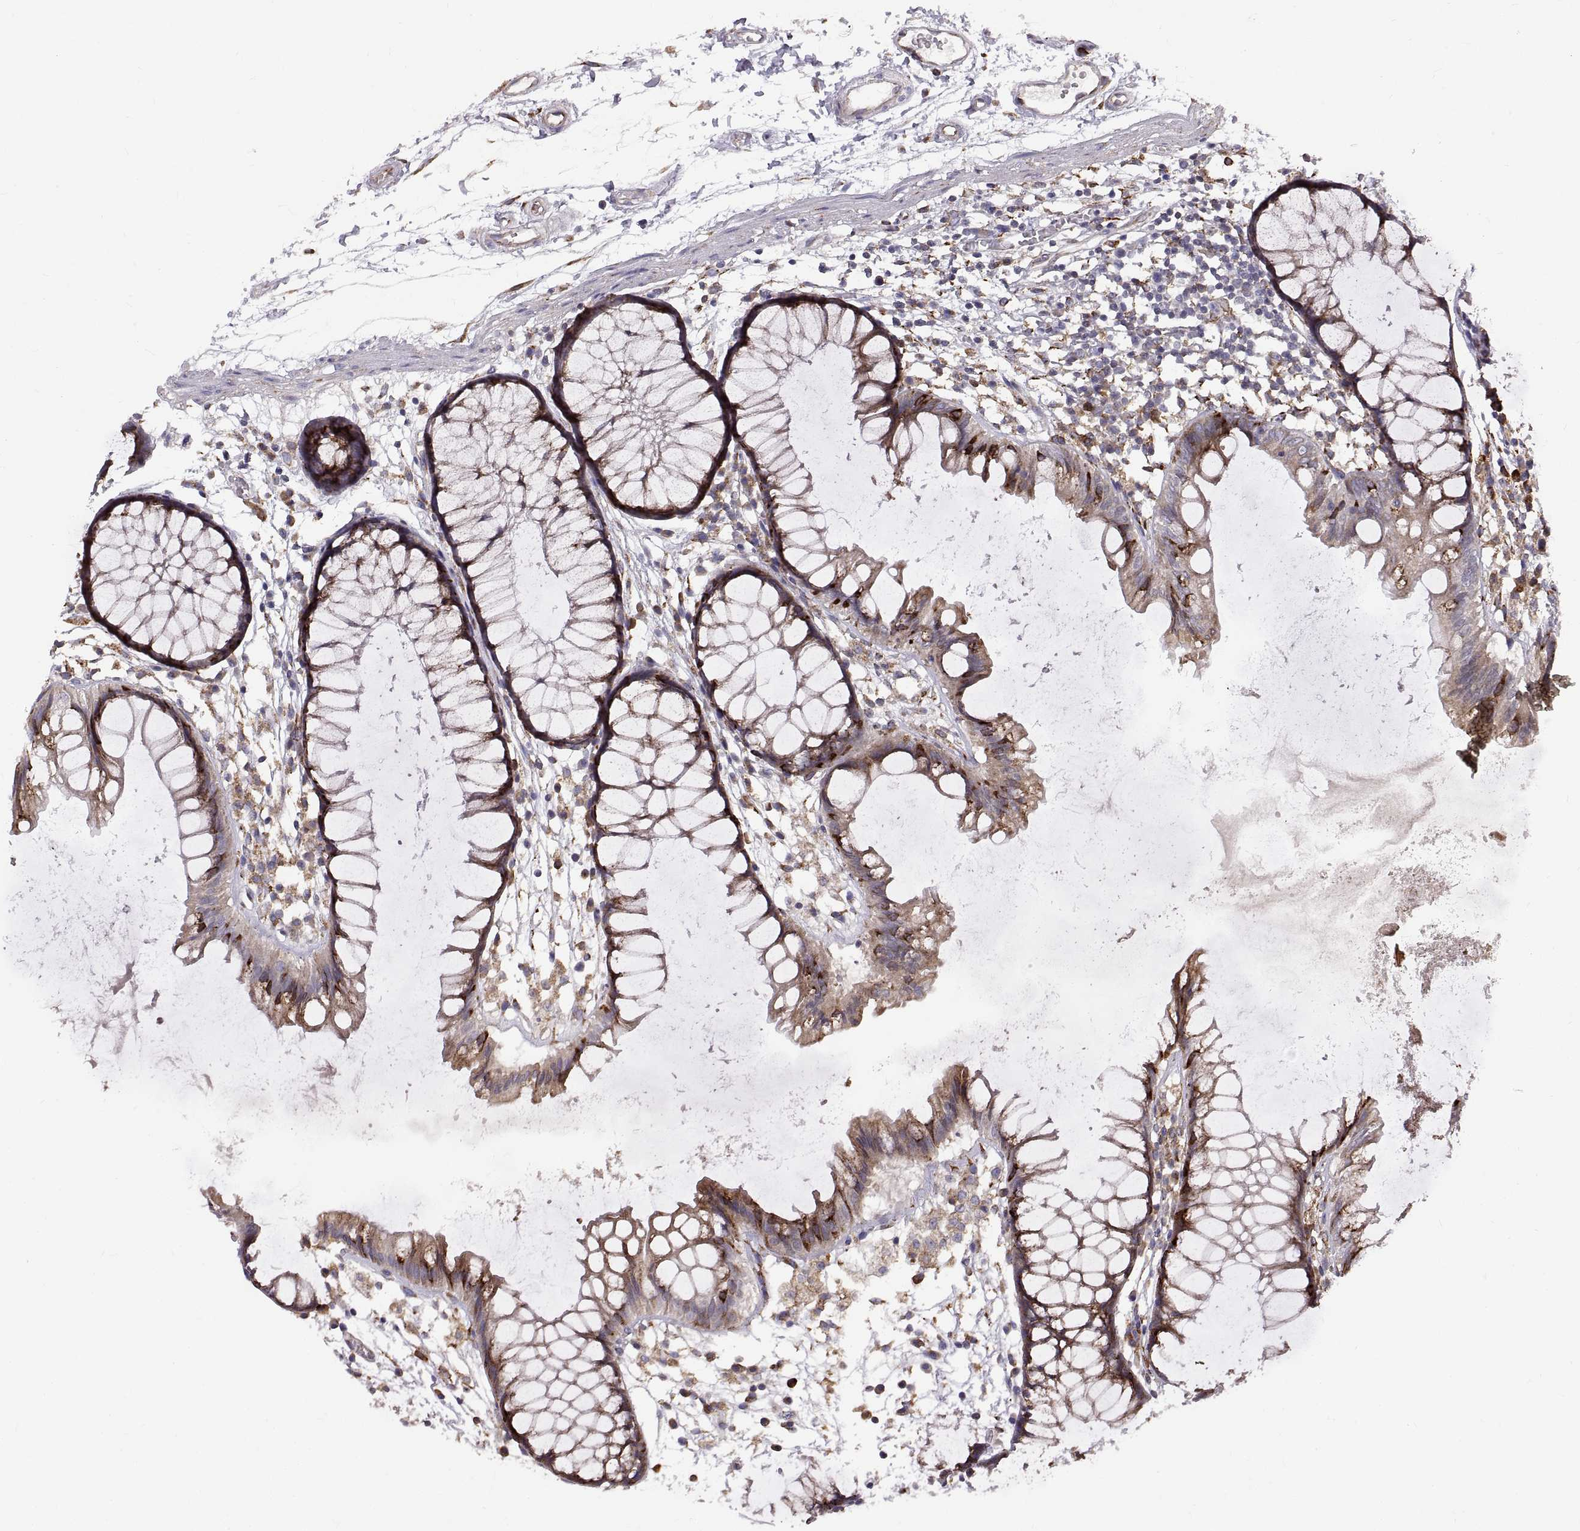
{"staining": {"intensity": "negative", "quantity": "none", "location": "none"}, "tissue": "colon", "cell_type": "Endothelial cells", "image_type": "normal", "snomed": [{"axis": "morphology", "description": "Normal tissue, NOS"}, {"axis": "morphology", "description": "Adenocarcinoma, NOS"}, {"axis": "topography", "description": "Colon"}], "caption": "Colon stained for a protein using immunohistochemistry reveals no staining endothelial cells.", "gene": "PLEKHB2", "patient": {"sex": "male", "age": 65}}